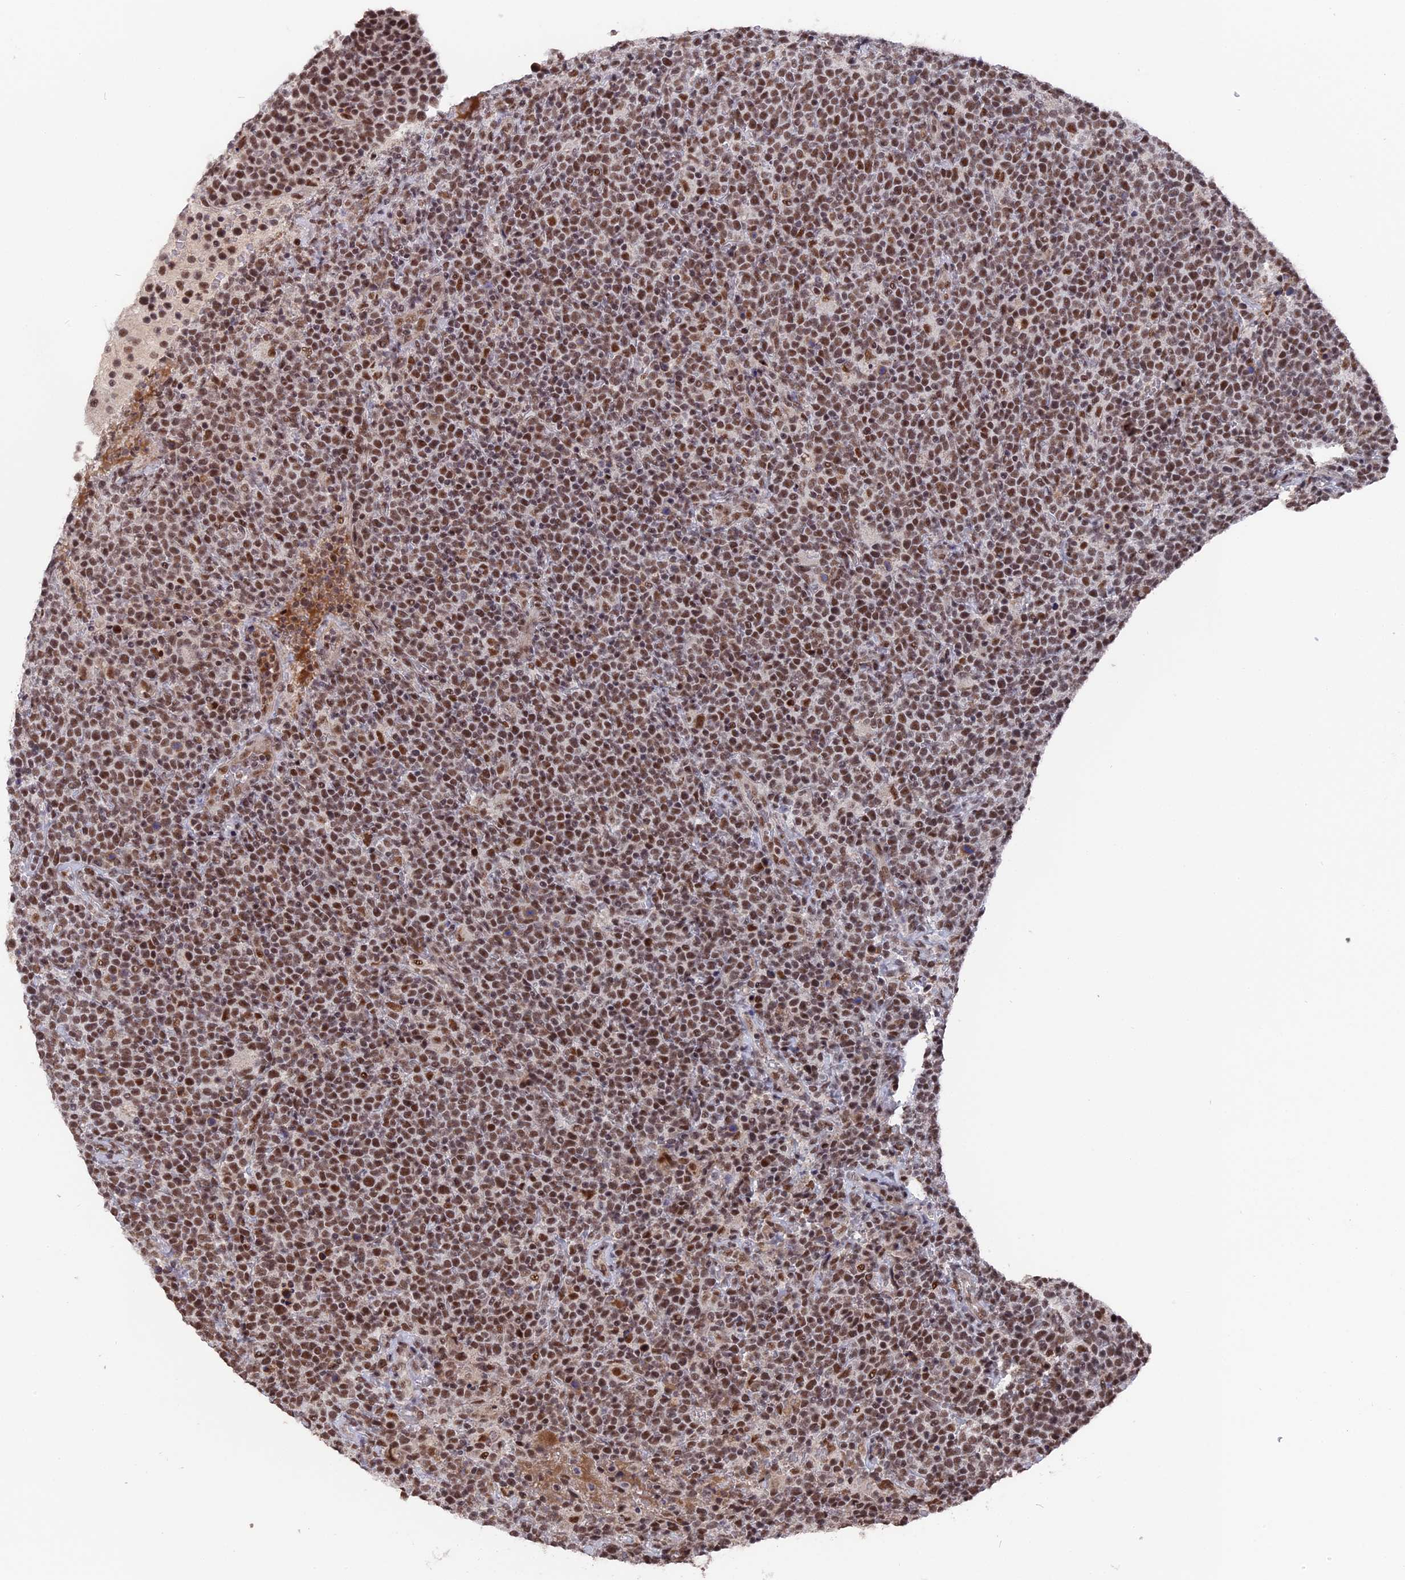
{"staining": {"intensity": "moderate", "quantity": ">75%", "location": "nuclear"}, "tissue": "lymphoma", "cell_type": "Tumor cells", "image_type": "cancer", "snomed": [{"axis": "morphology", "description": "Malignant lymphoma, non-Hodgkin's type, High grade"}, {"axis": "topography", "description": "Lymph node"}], "caption": "High-grade malignant lymphoma, non-Hodgkin's type stained with a brown dye displays moderate nuclear positive staining in approximately >75% of tumor cells.", "gene": "SF3A2", "patient": {"sex": "male", "age": 61}}